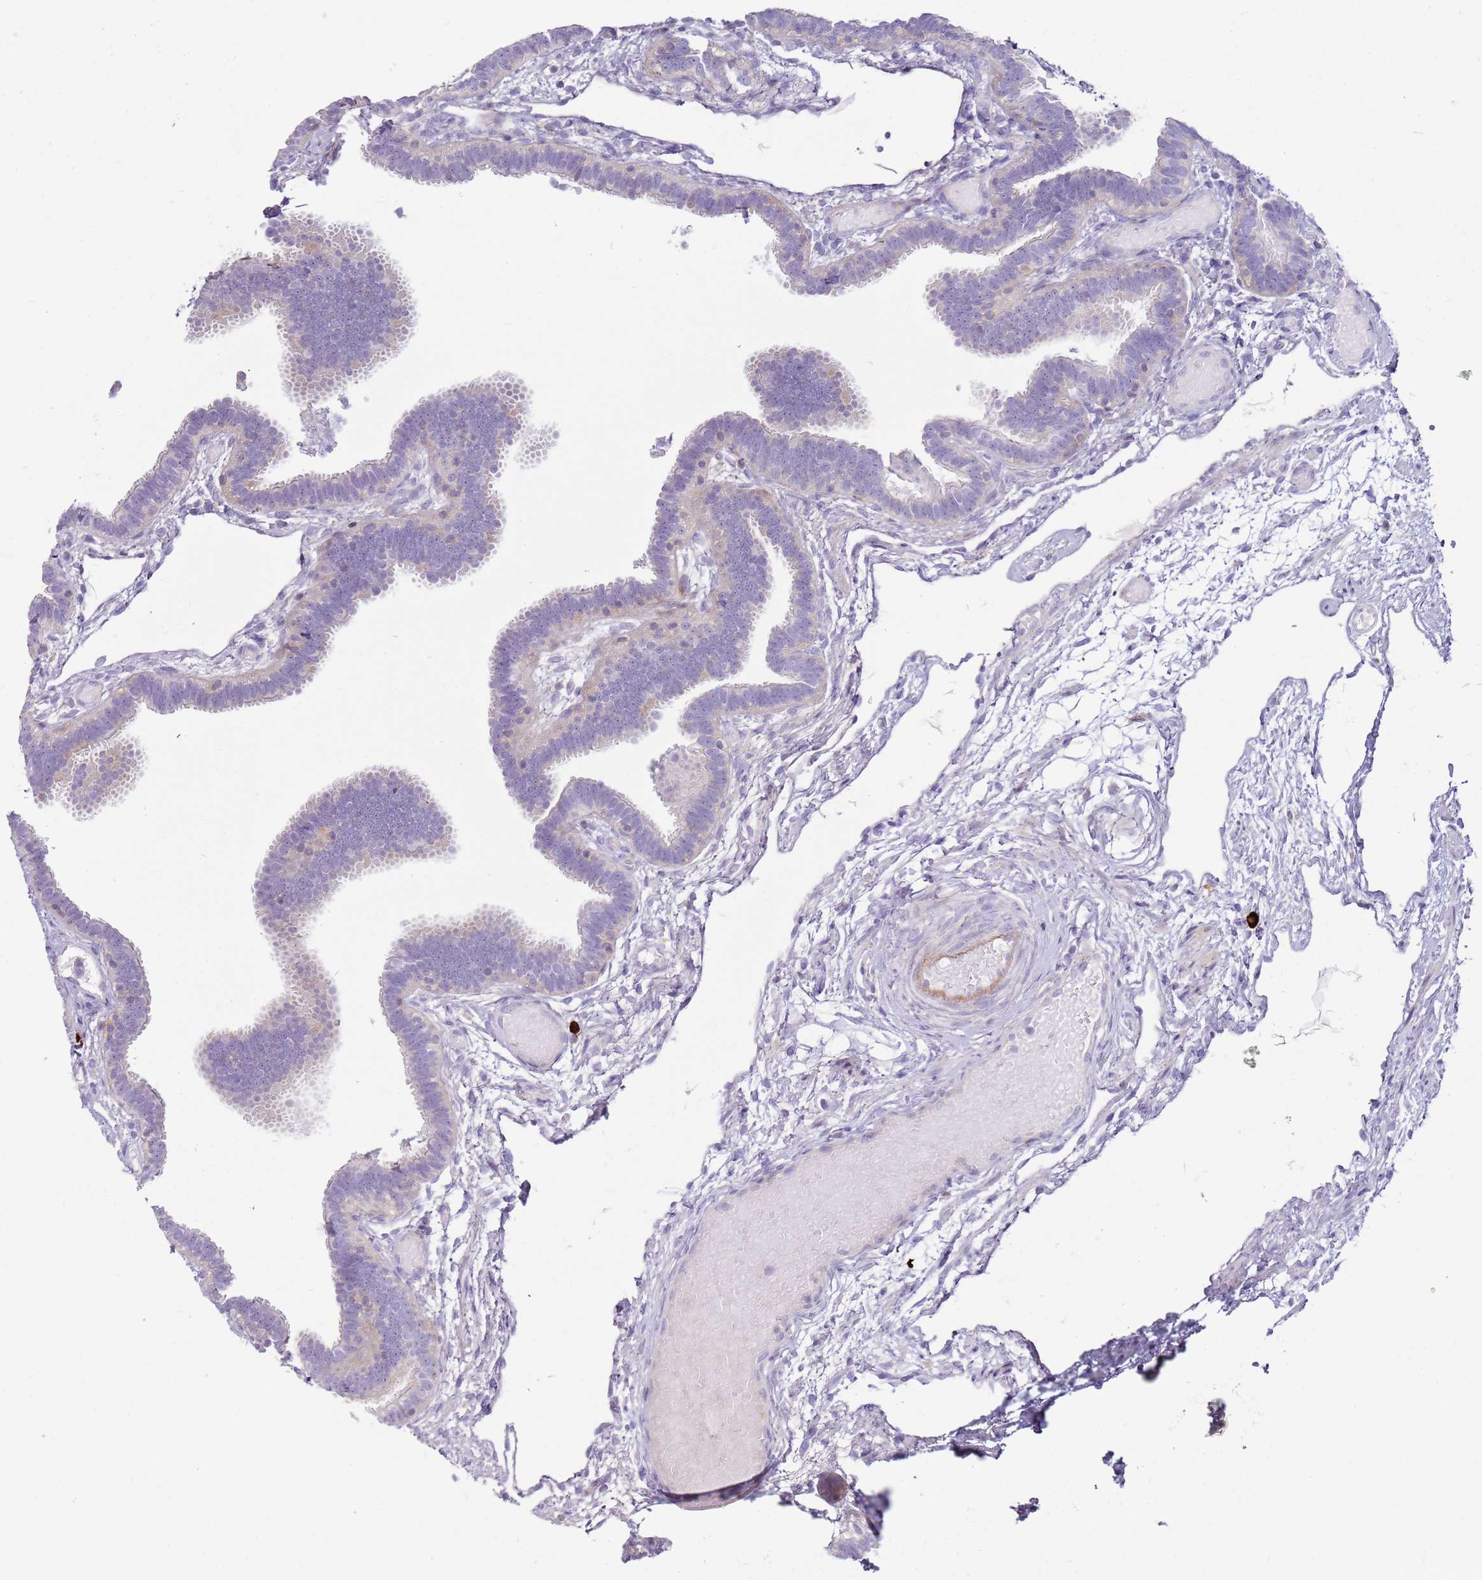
{"staining": {"intensity": "negative", "quantity": "none", "location": "none"}, "tissue": "fallopian tube", "cell_type": "Glandular cells", "image_type": "normal", "snomed": [{"axis": "morphology", "description": "Normal tissue, NOS"}, {"axis": "topography", "description": "Fallopian tube"}], "caption": "Micrograph shows no significant protein expression in glandular cells of normal fallopian tube. (Stains: DAB (3,3'-diaminobenzidine) immunohistochemistry with hematoxylin counter stain, Microscopy: brightfield microscopy at high magnification).", "gene": "FPR1", "patient": {"sex": "female", "age": 37}}